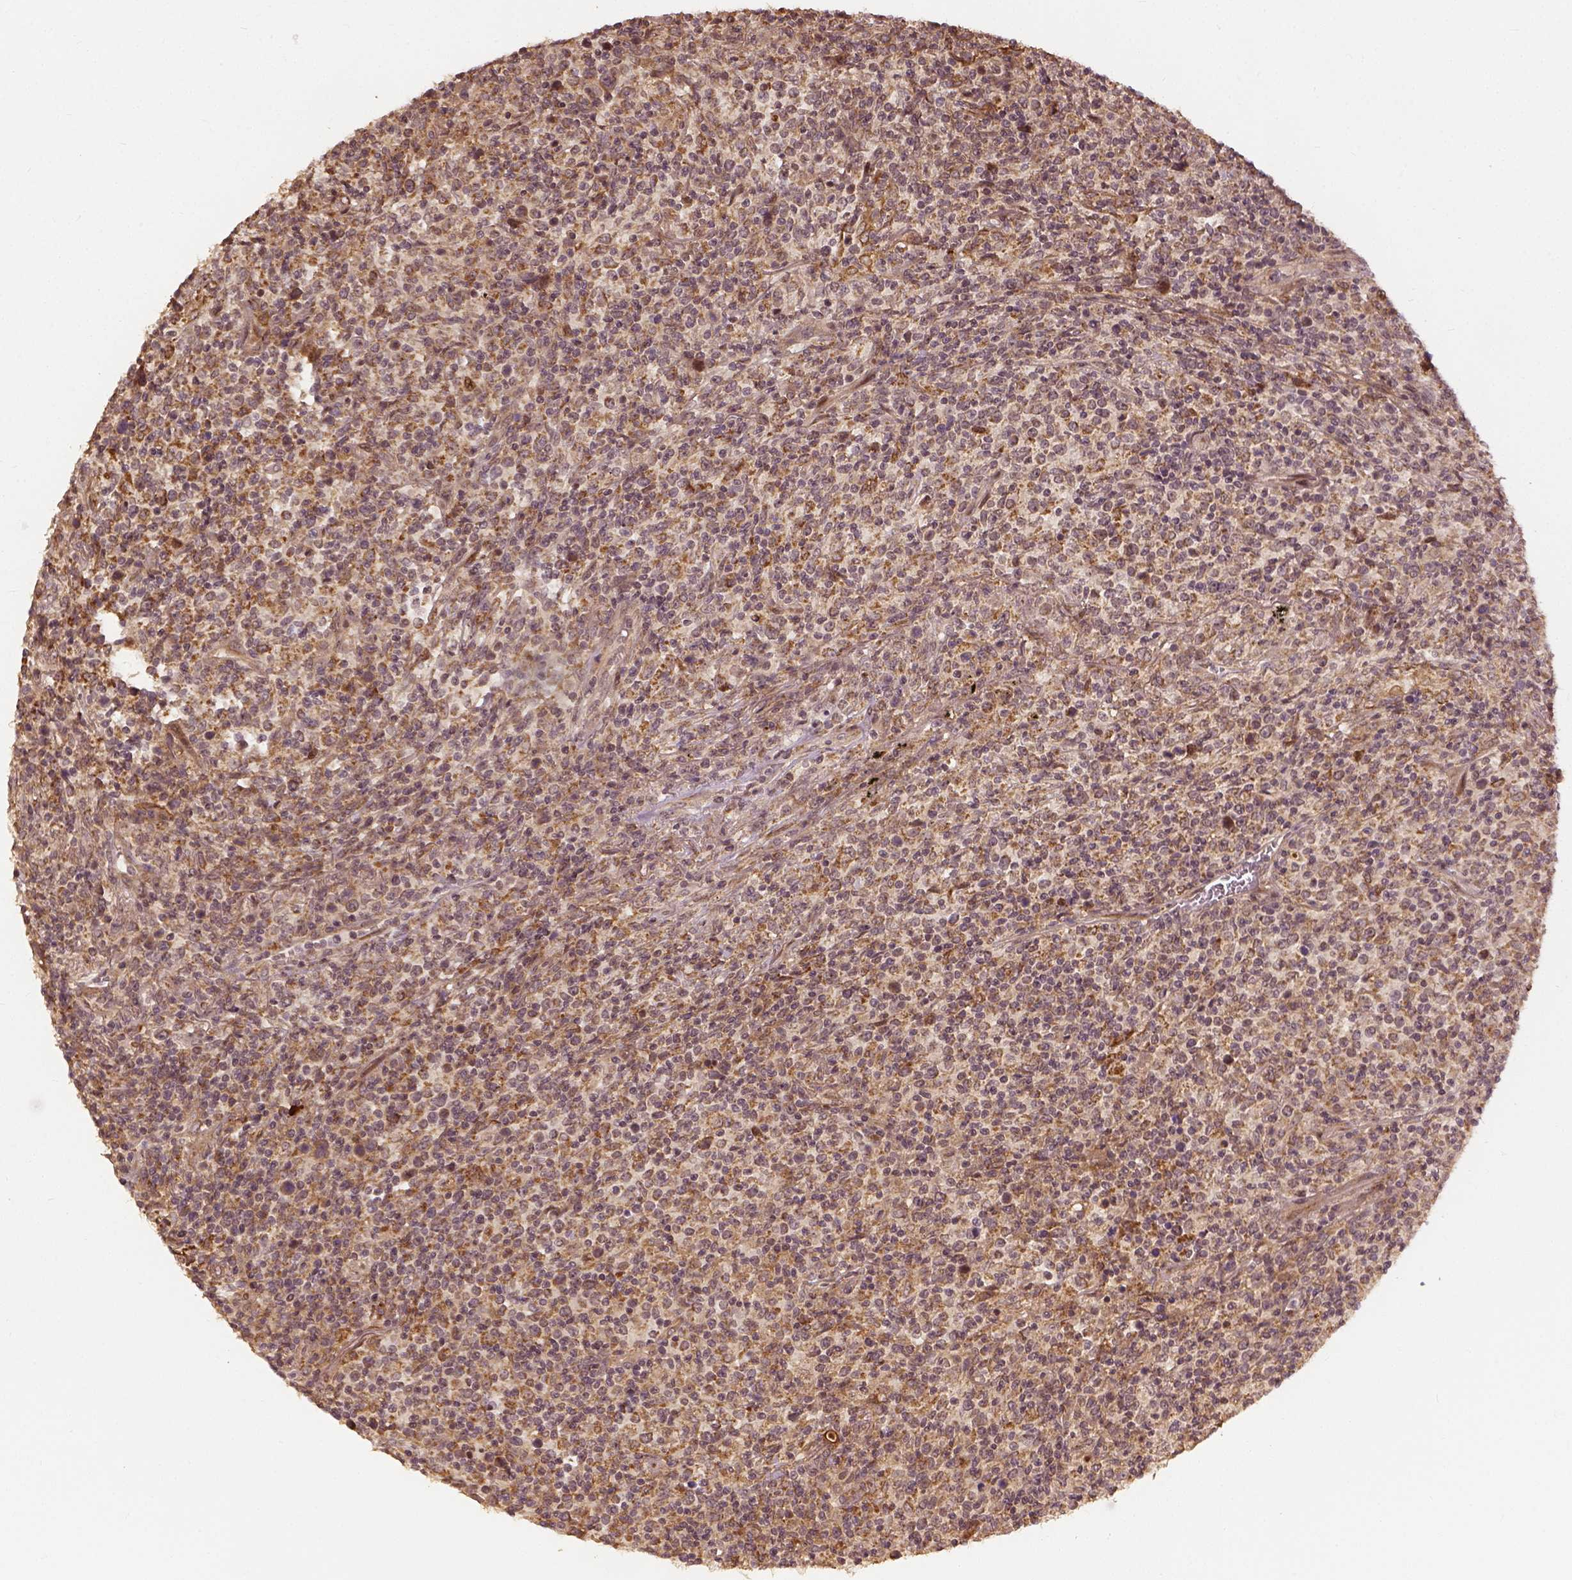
{"staining": {"intensity": "moderate", "quantity": "25%-75%", "location": "cytoplasmic/membranous"}, "tissue": "lymphoma", "cell_type": "Tumor cells", "image_type": "cancer", "snomed": [{"axis": "morphology", "description": "Malignant lymphoma, non-Hodgkin's type, High grade"}, {"axis": "topography", "description": "Lung"}], "caption": "IHC of human lymphoma shows medium levels of moderate cytoplasmic/membranous staining in approximately 25%-75% of tumor cells.", "gene": "VEGFA", "patient": {"sex": "male", "age": 79}}